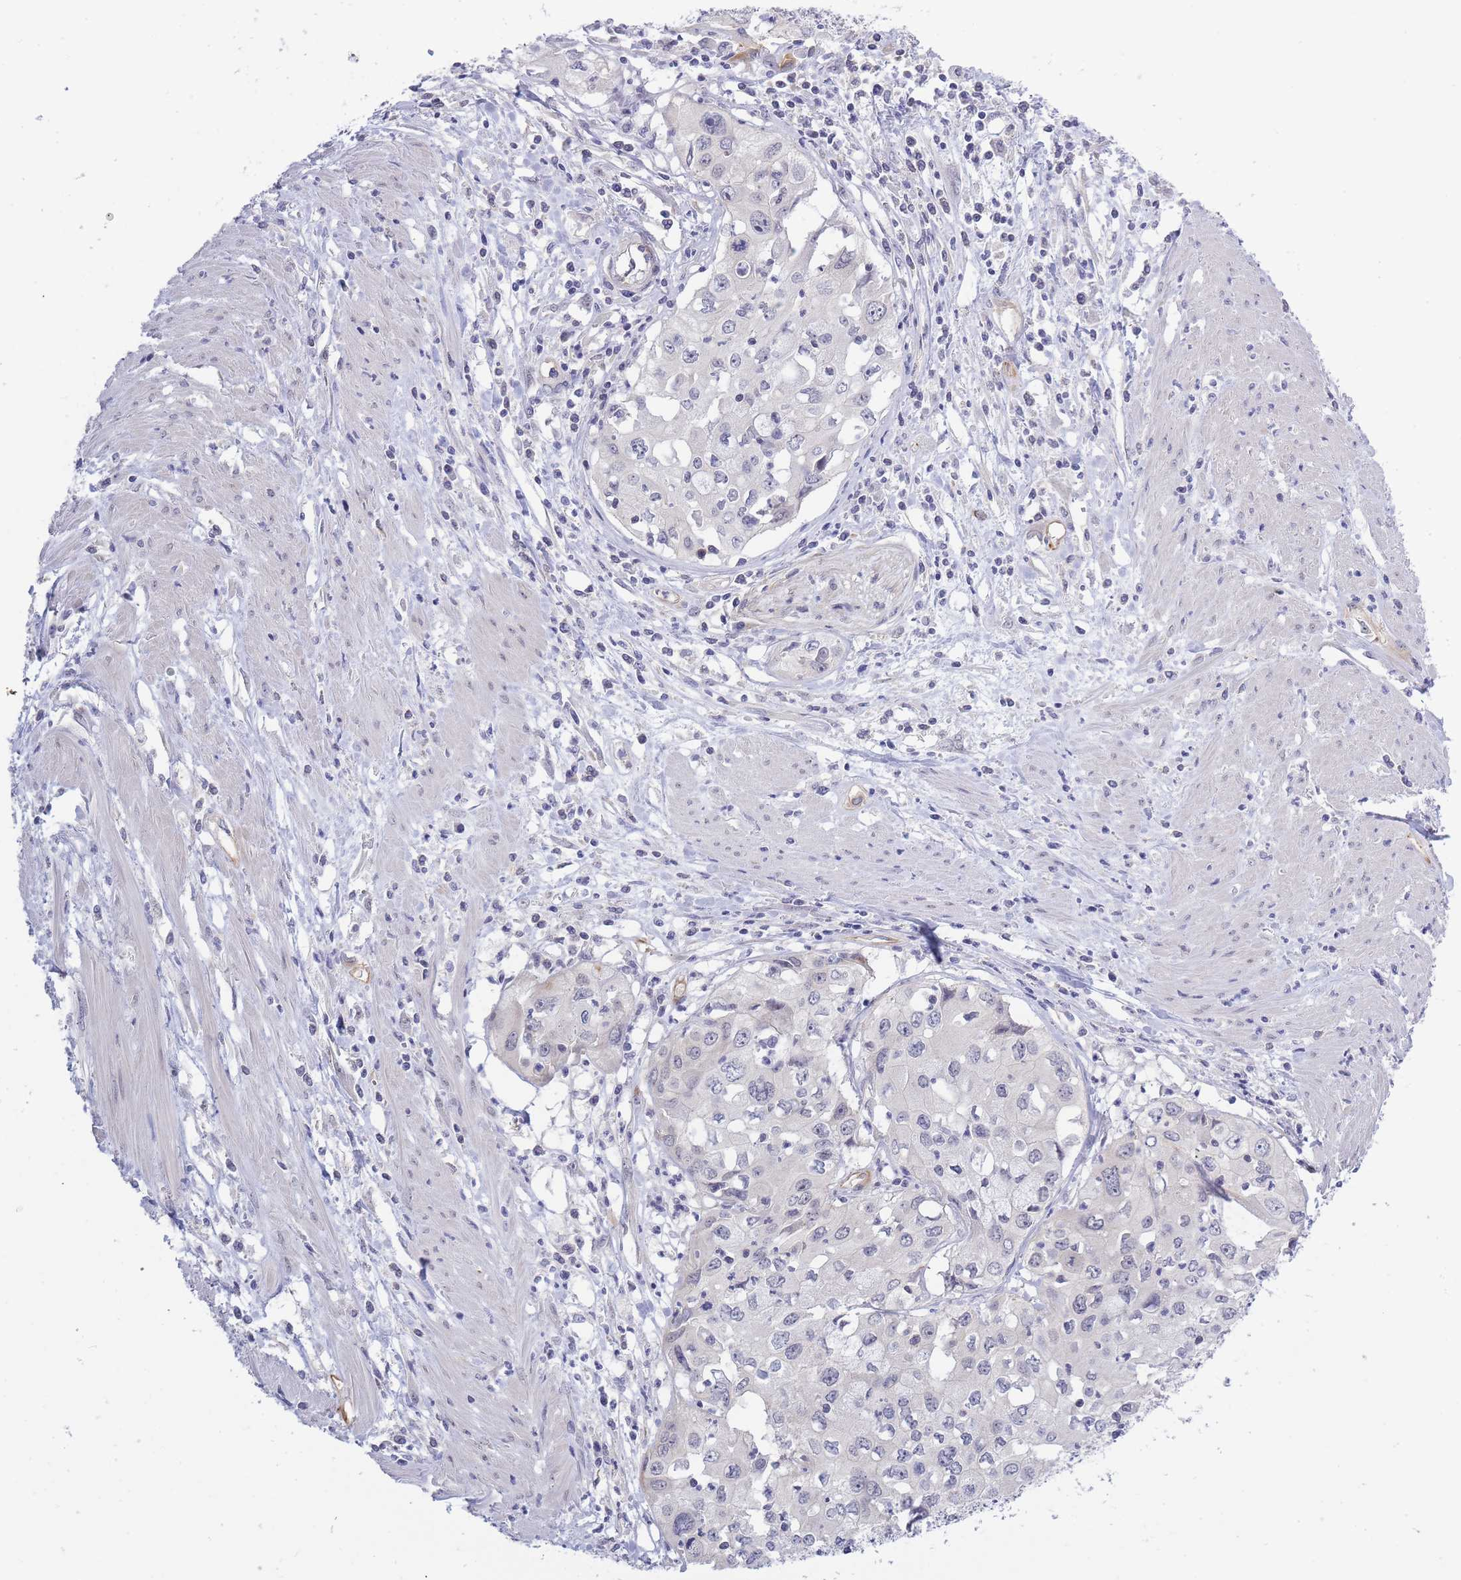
{"staining": {"intensity": "negative", "quantity": "none", "location": "none"}, "tissue": "cervical cancer", "cell_type": "Tumor cells", "image_type": "cancer", "snomed": [{"axis": "morphology", "description": "Squamous cell carcinoma, NOS"}, {"axis": "topography", "description": "Cervix"}], "caption": "The histopathology image displays no staining of tumor cells in squamous cell carcinoma (cervical).", "gene": "C19orf25", "patient": {"sex": "female", "age": 31}}